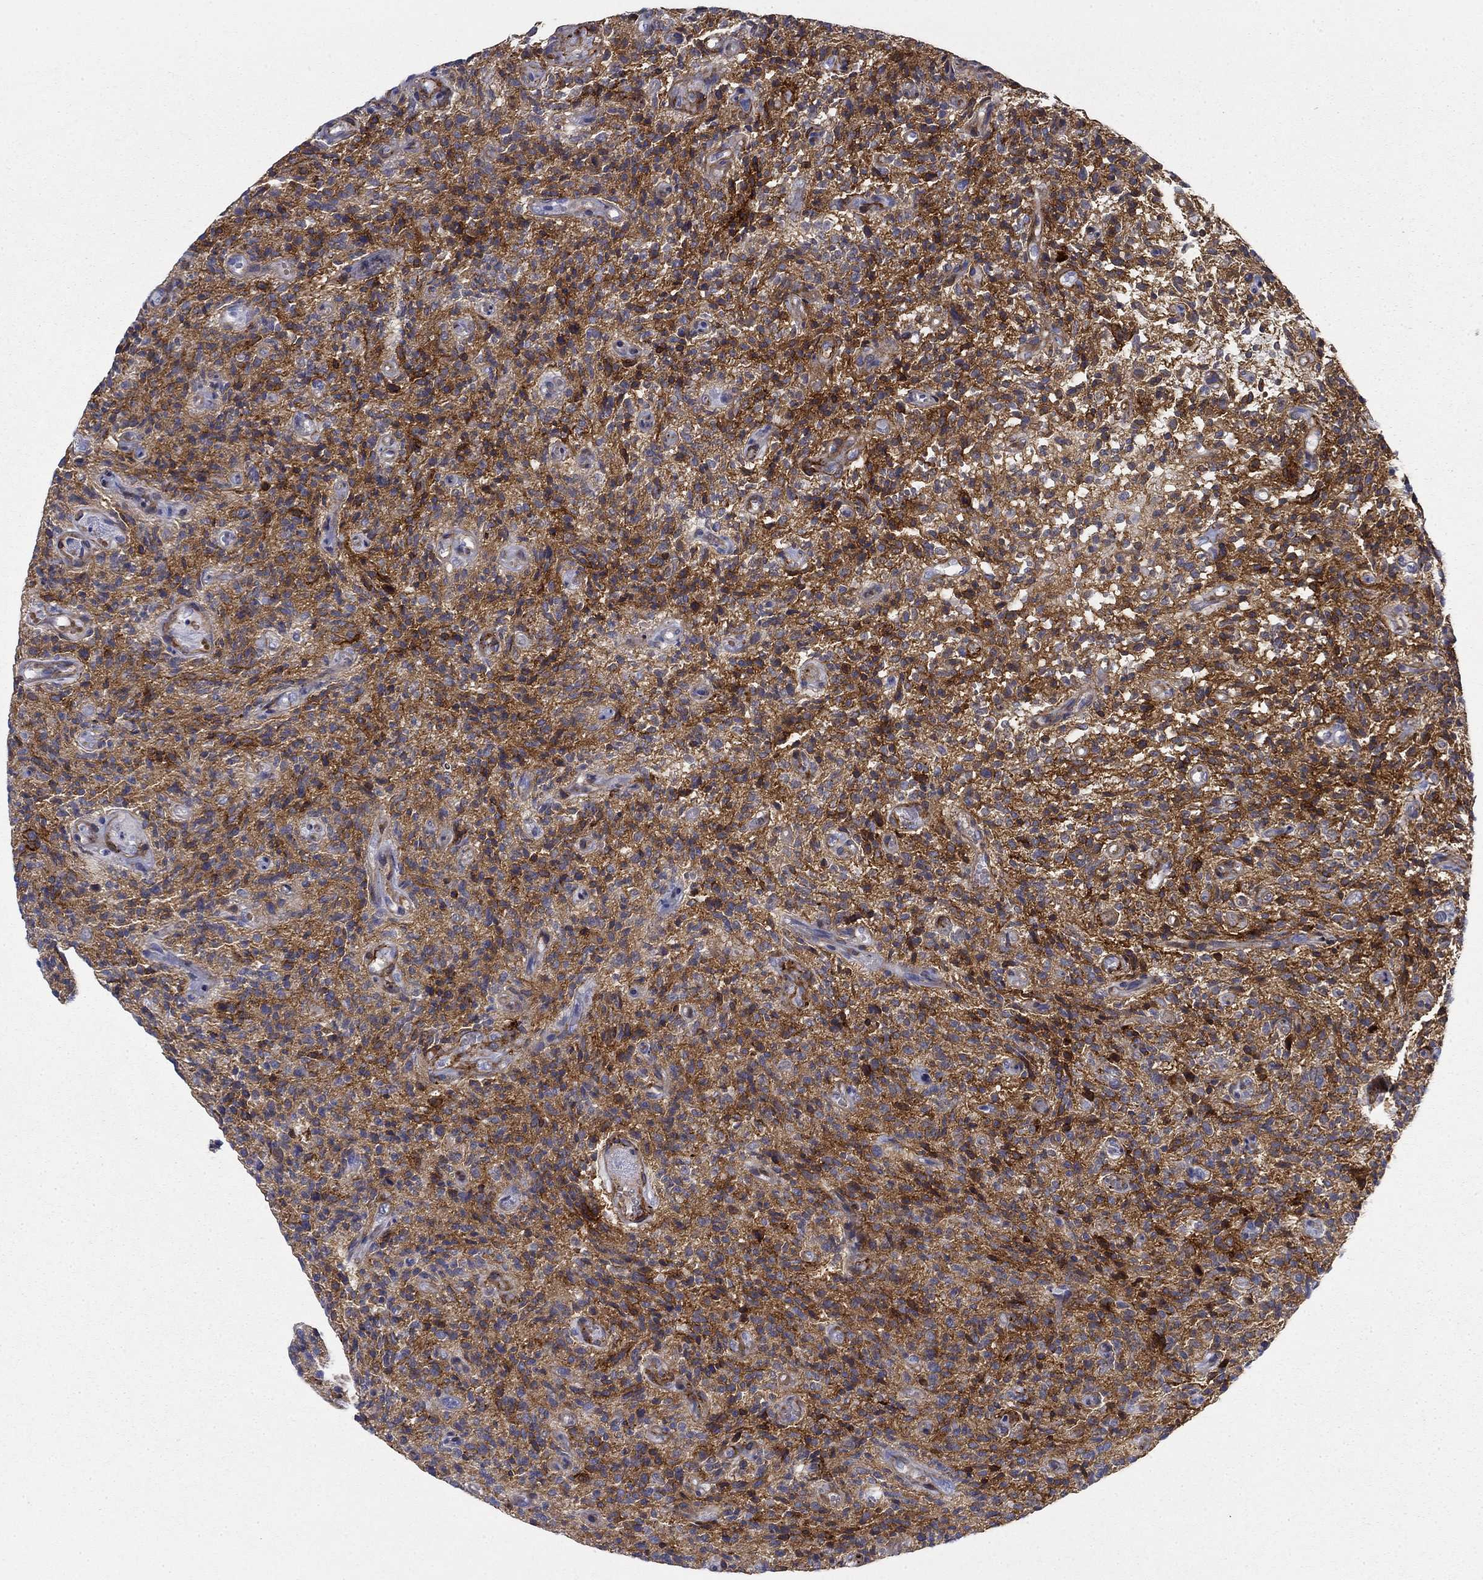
{"staining": {"intensity": "strong", "quantity": "<25%", "location": "cytoplasmic/membranous"}, "tissue": "glioma", "cell_type": "Tumor cells", "image_type": "cancer", "snomed": [{"axis": "morphology", "description": "Glioma, malignant, High grade"}, {"axis": "topography", "description": "Brain"}], "caption": "Approximately <25% of tumor cells in glioma show strong cytoplasmic/membranous protein staining as visualized by brown immunohistochemical staining.", "gene": "GPC1", "patient": {"sex": "male", "age": 64}}